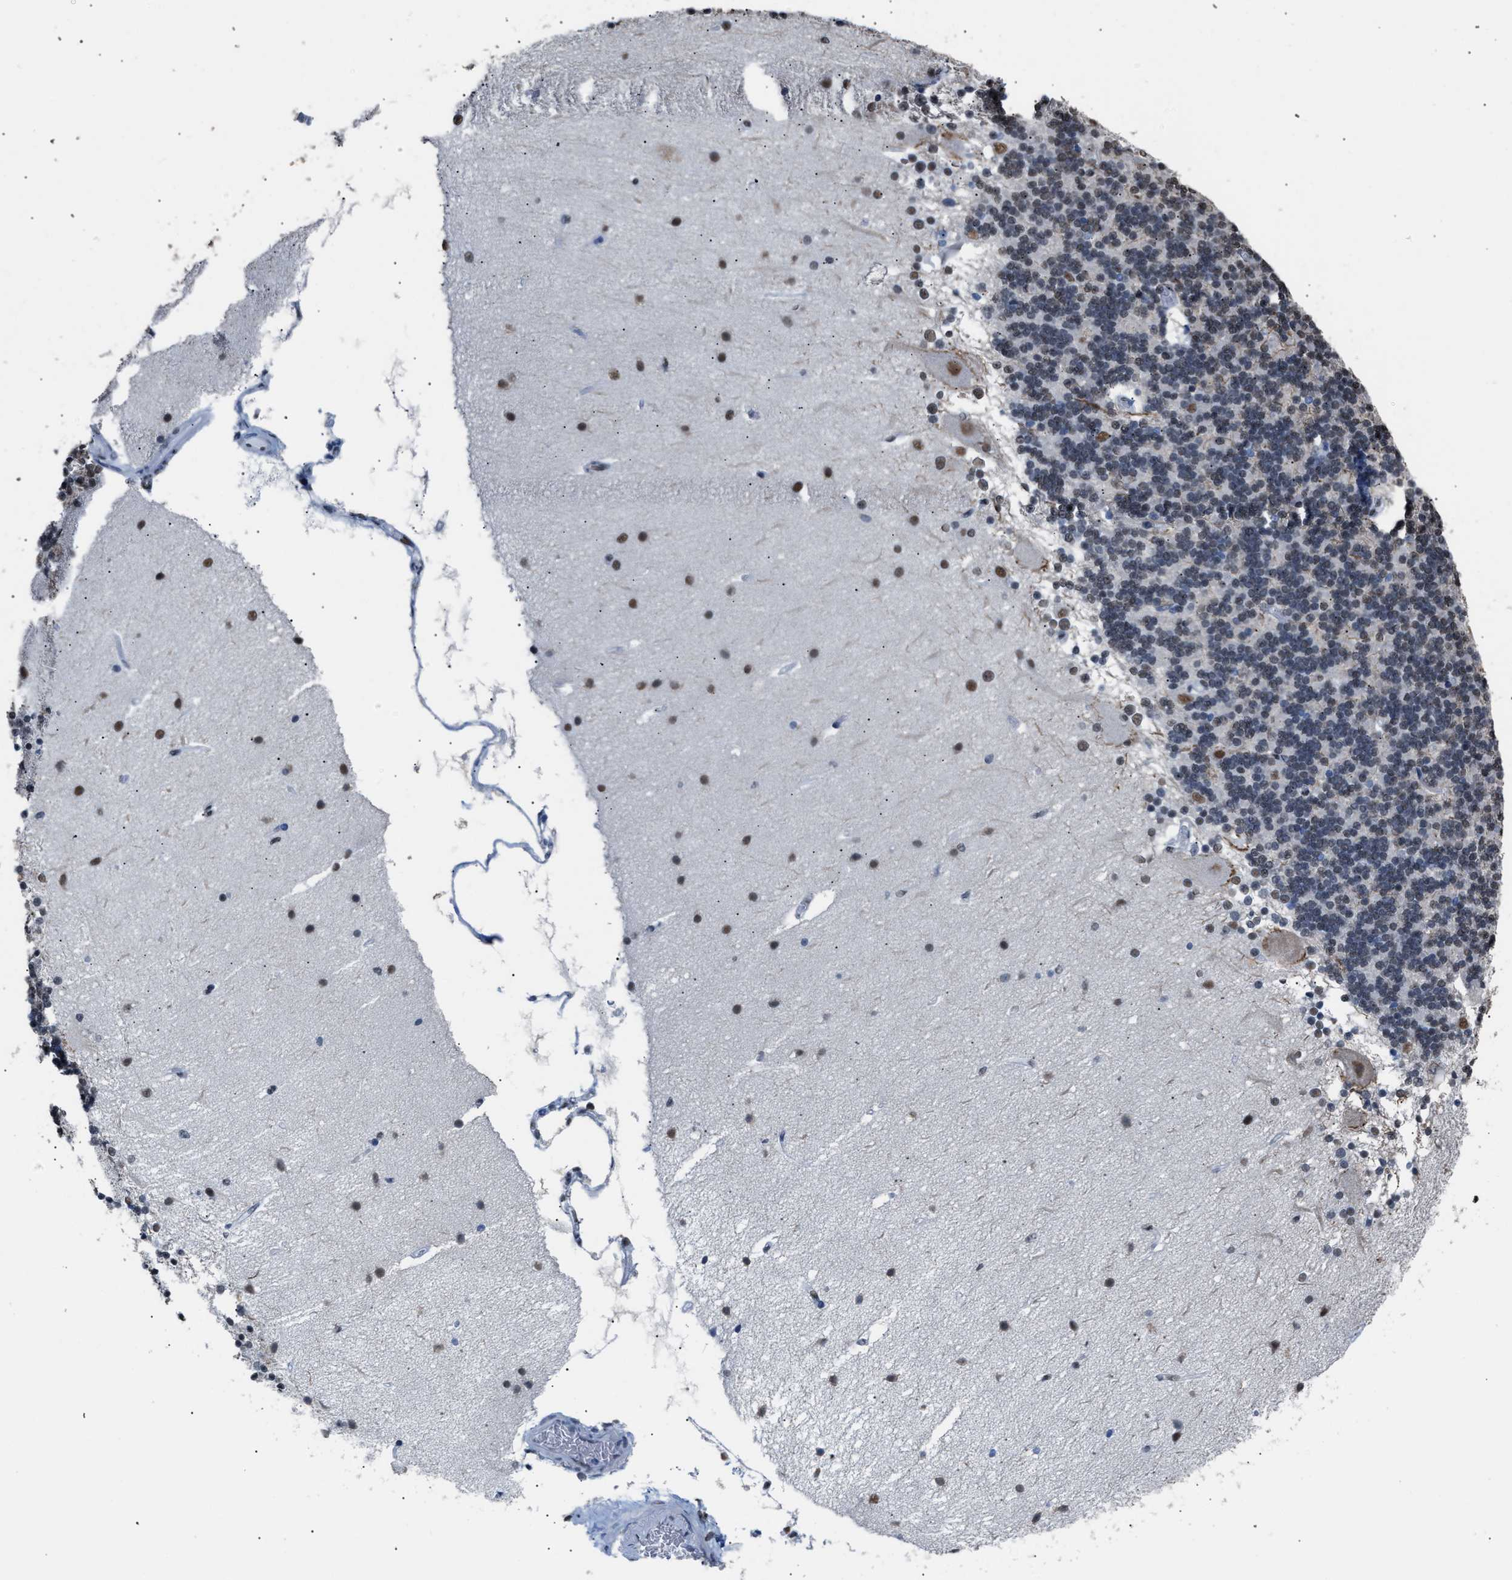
{"staining": {"intensity": "weak", "quantity": "25%-75%", "location": "nuclear"}, "tissue": "cerebellum", "cell_type": "Cells in granular layer", "image_type": "normal", "snomed": [{"axis": "morphology", "description": "Normal tissue, NOS"}, {"axis": "topography", "description": "Cerebellum"}], "caption": "Immunohistochemistry (IHC) photomicrograph of normal cerebellum: human cerebellum stained using immunohistochemistry displays low levels of weak protein expression localized specifically in the nuclear of cells in granular layer, appearing as a nuclear brown color.", "gene": "CCAR2", "patient": {"sex": "female", "age": 54}}